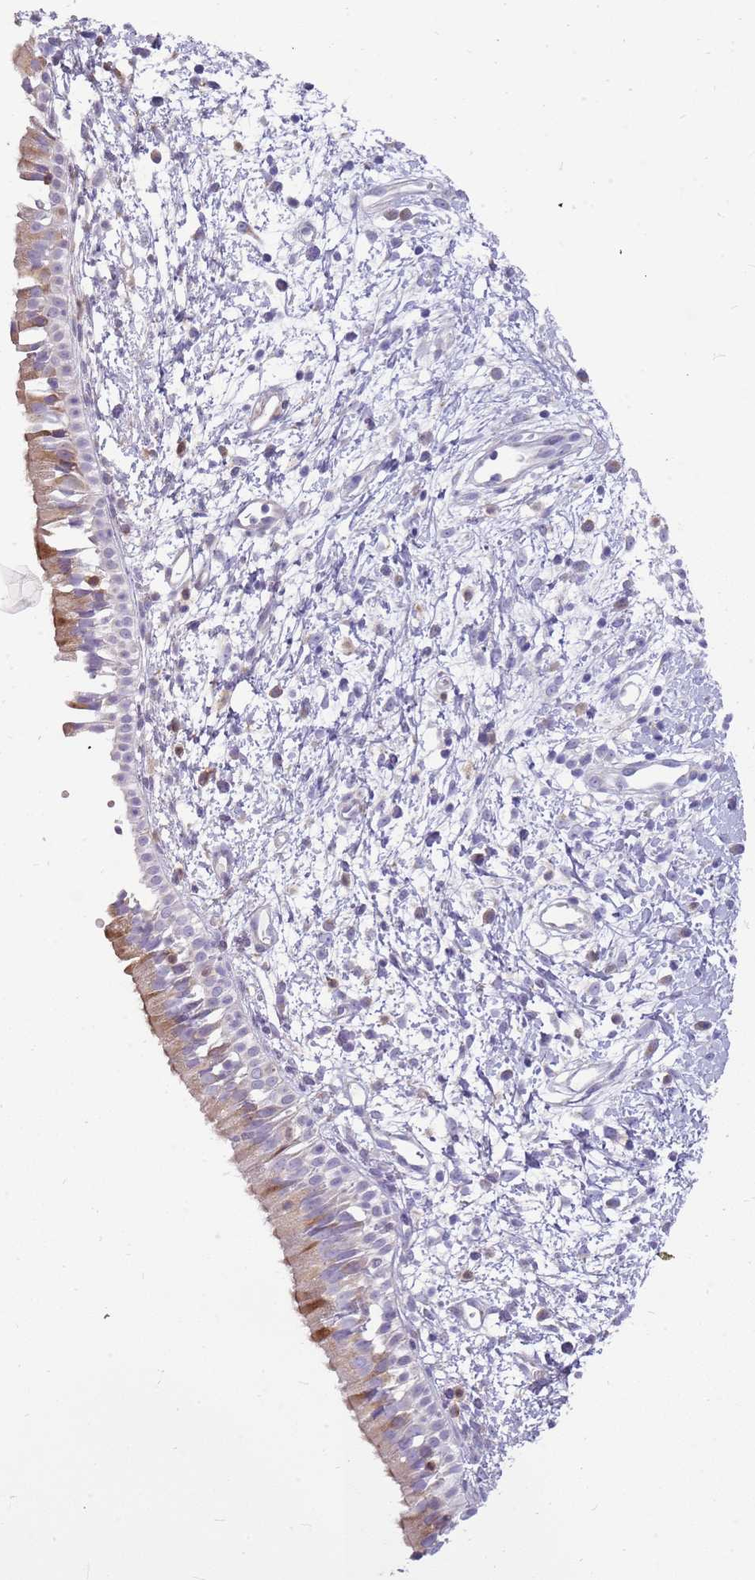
{"staining": {"intensity": "moderate", "quantity": "<25%", "location": "cytoplasmic/membranous"}, "tissue": "nasopharynx", "cell_type": "Respiratory epithelial cells", "image_type": "normal", "snomed": [{"axis": "morphology", "description": "Normal tissue, NOS"}, {"axis": "topography", "description": "Nasopharynx"}], "caption": "Immunohistochemical staining of normal nasopharynx demonstrates low levels of moderate cytoplasmic/membranous expression in about <25% of respiratory epithelial cells.", "gene": "DIPK1C", "patient": {"sex": "male", "age": 22}}